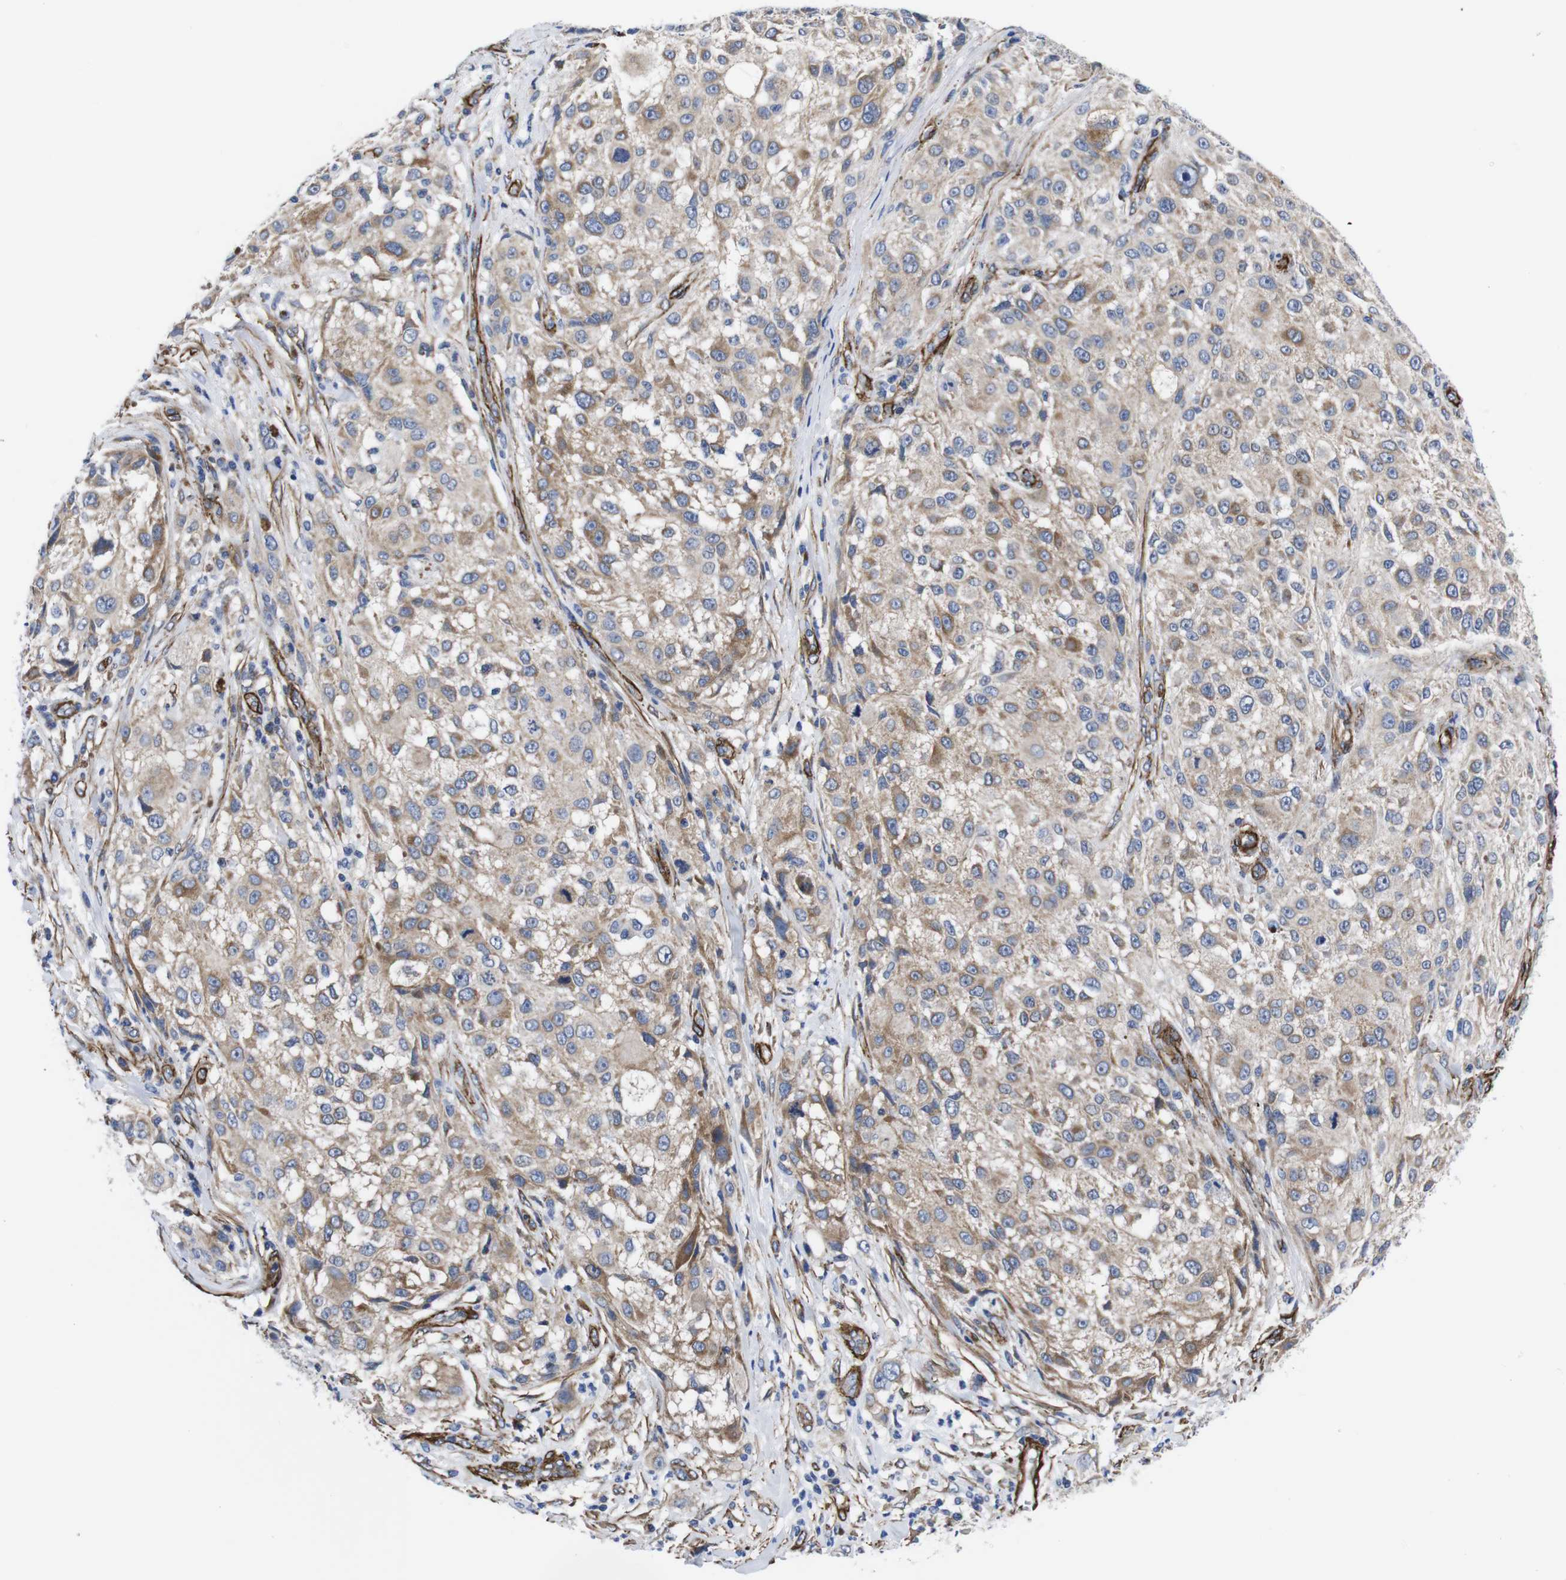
{"staining": {"intensity": "weak", "quantity": ">75%", "location": "cytoplasmic/membranous"}, "tissue": "melanoma", "cell_type": "Tumor cells", "image_type": "cancer", "snomed": [{"axis": "morphology", "description": "Necrosis, NOS"}, {"axis": "morphology", "description": "Malignant melanoma, NOS"}, {"axis": "topography", "description": "Skin"}], "caption": "This micrograph shows IHC staining of human melanoma, with low weak cytoplasmic/membranous positivity in about >75% of tumor cells.", "gene": "WNT10A", "patient": {"sex": "female", "age": 87}}